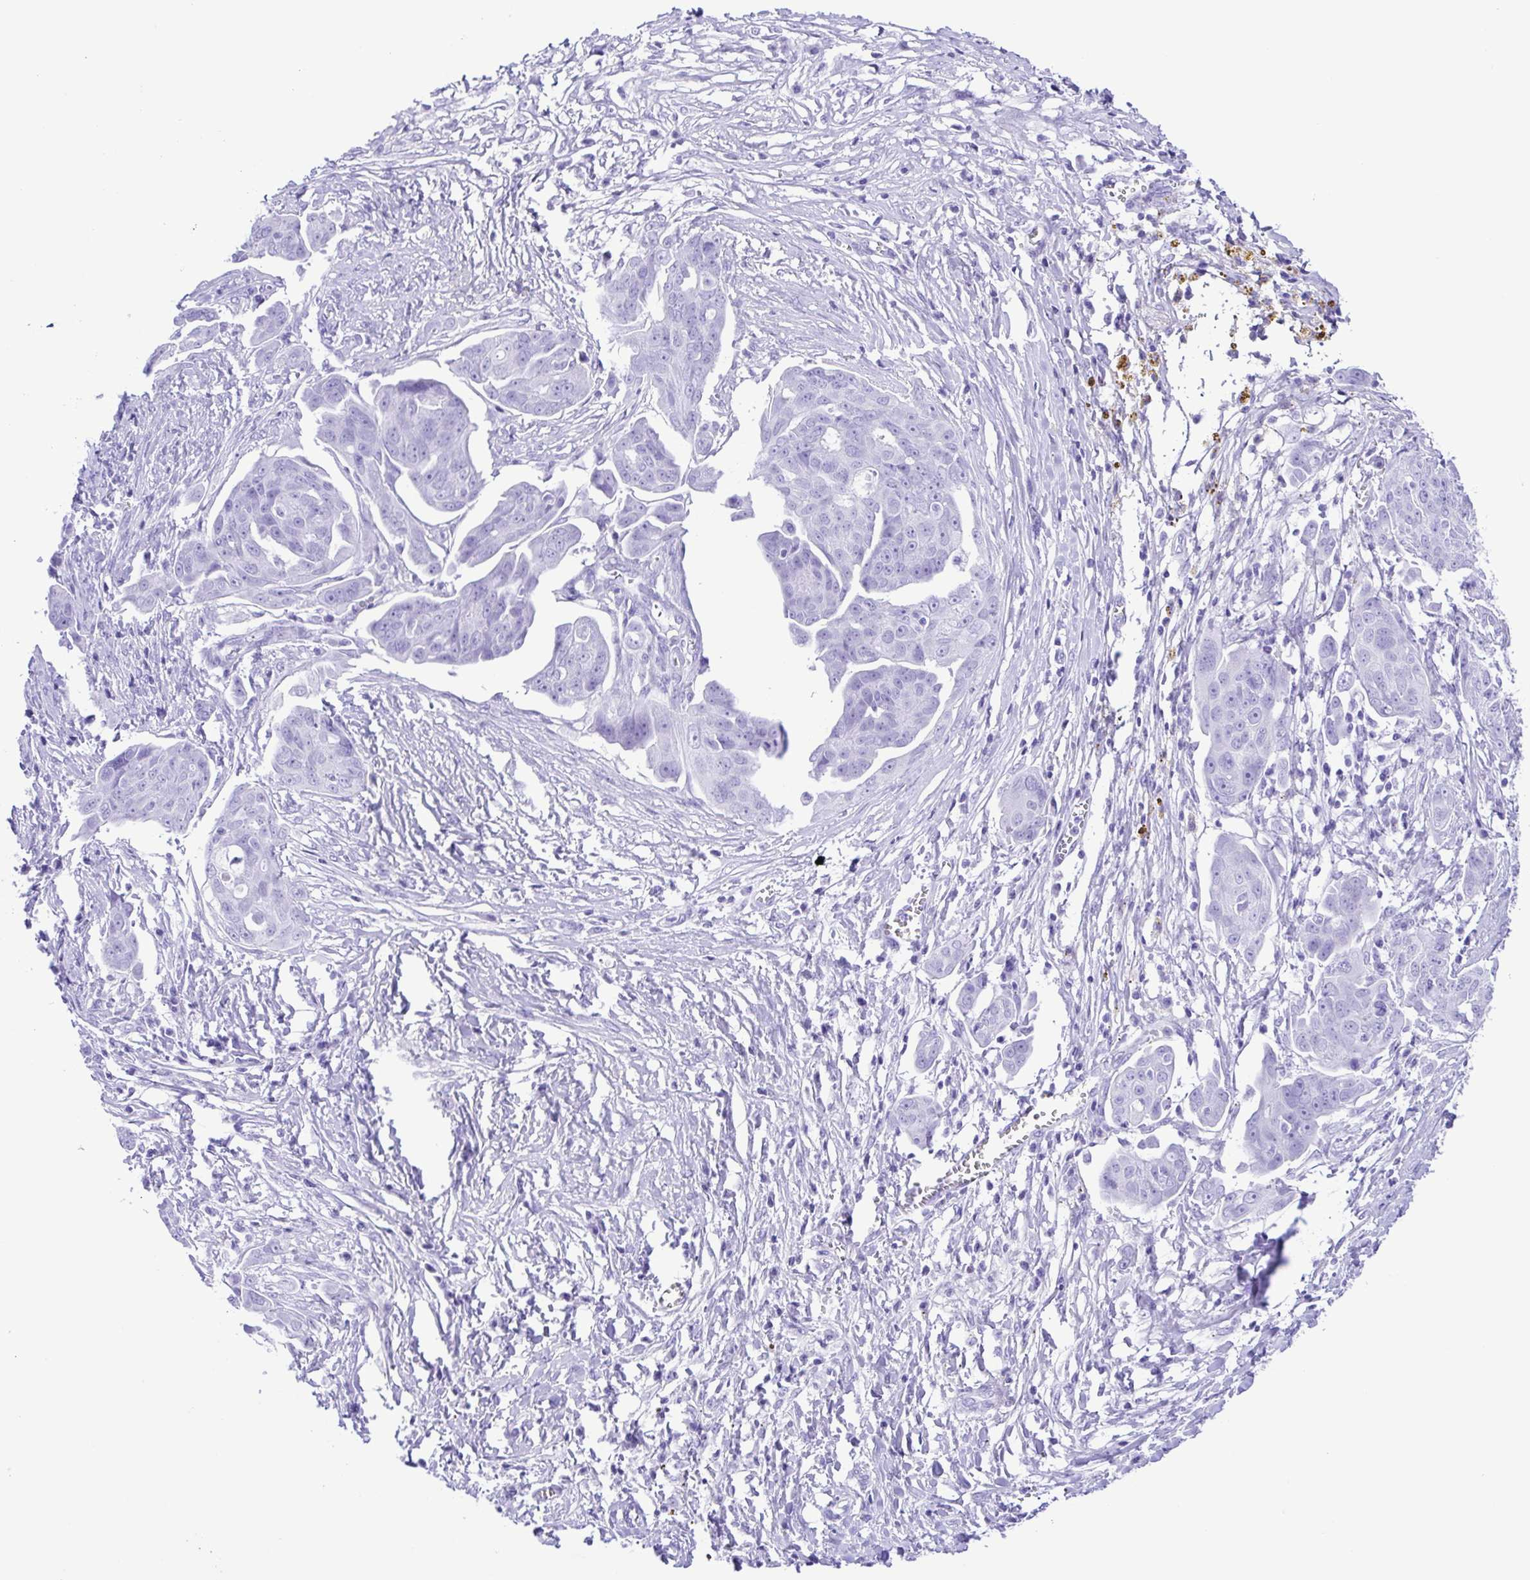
{"staining": {"intensity": "negative", "quantity": "none", "location": "none"}, "tissue": "ovarian cancer", "cell_type": "Tumor cells", "image_type": "cancer", "snomed": [{"axis": "morphology", "description": "Carcinoma, endometroid"}, {"axis": "topography", "description": "Ovary"}], "caption": "There is no significant expression in tumor cells of ovarian endometroid carcinoma. Brightfield microscopy of immunohistochemistry stained with DAB (3,3'-diaminobenzidine) (brown) and hematoxylin (blue), captured at high magnification.", "gene": "ERP27", "patient": {"sex": "female", "age": 70}}